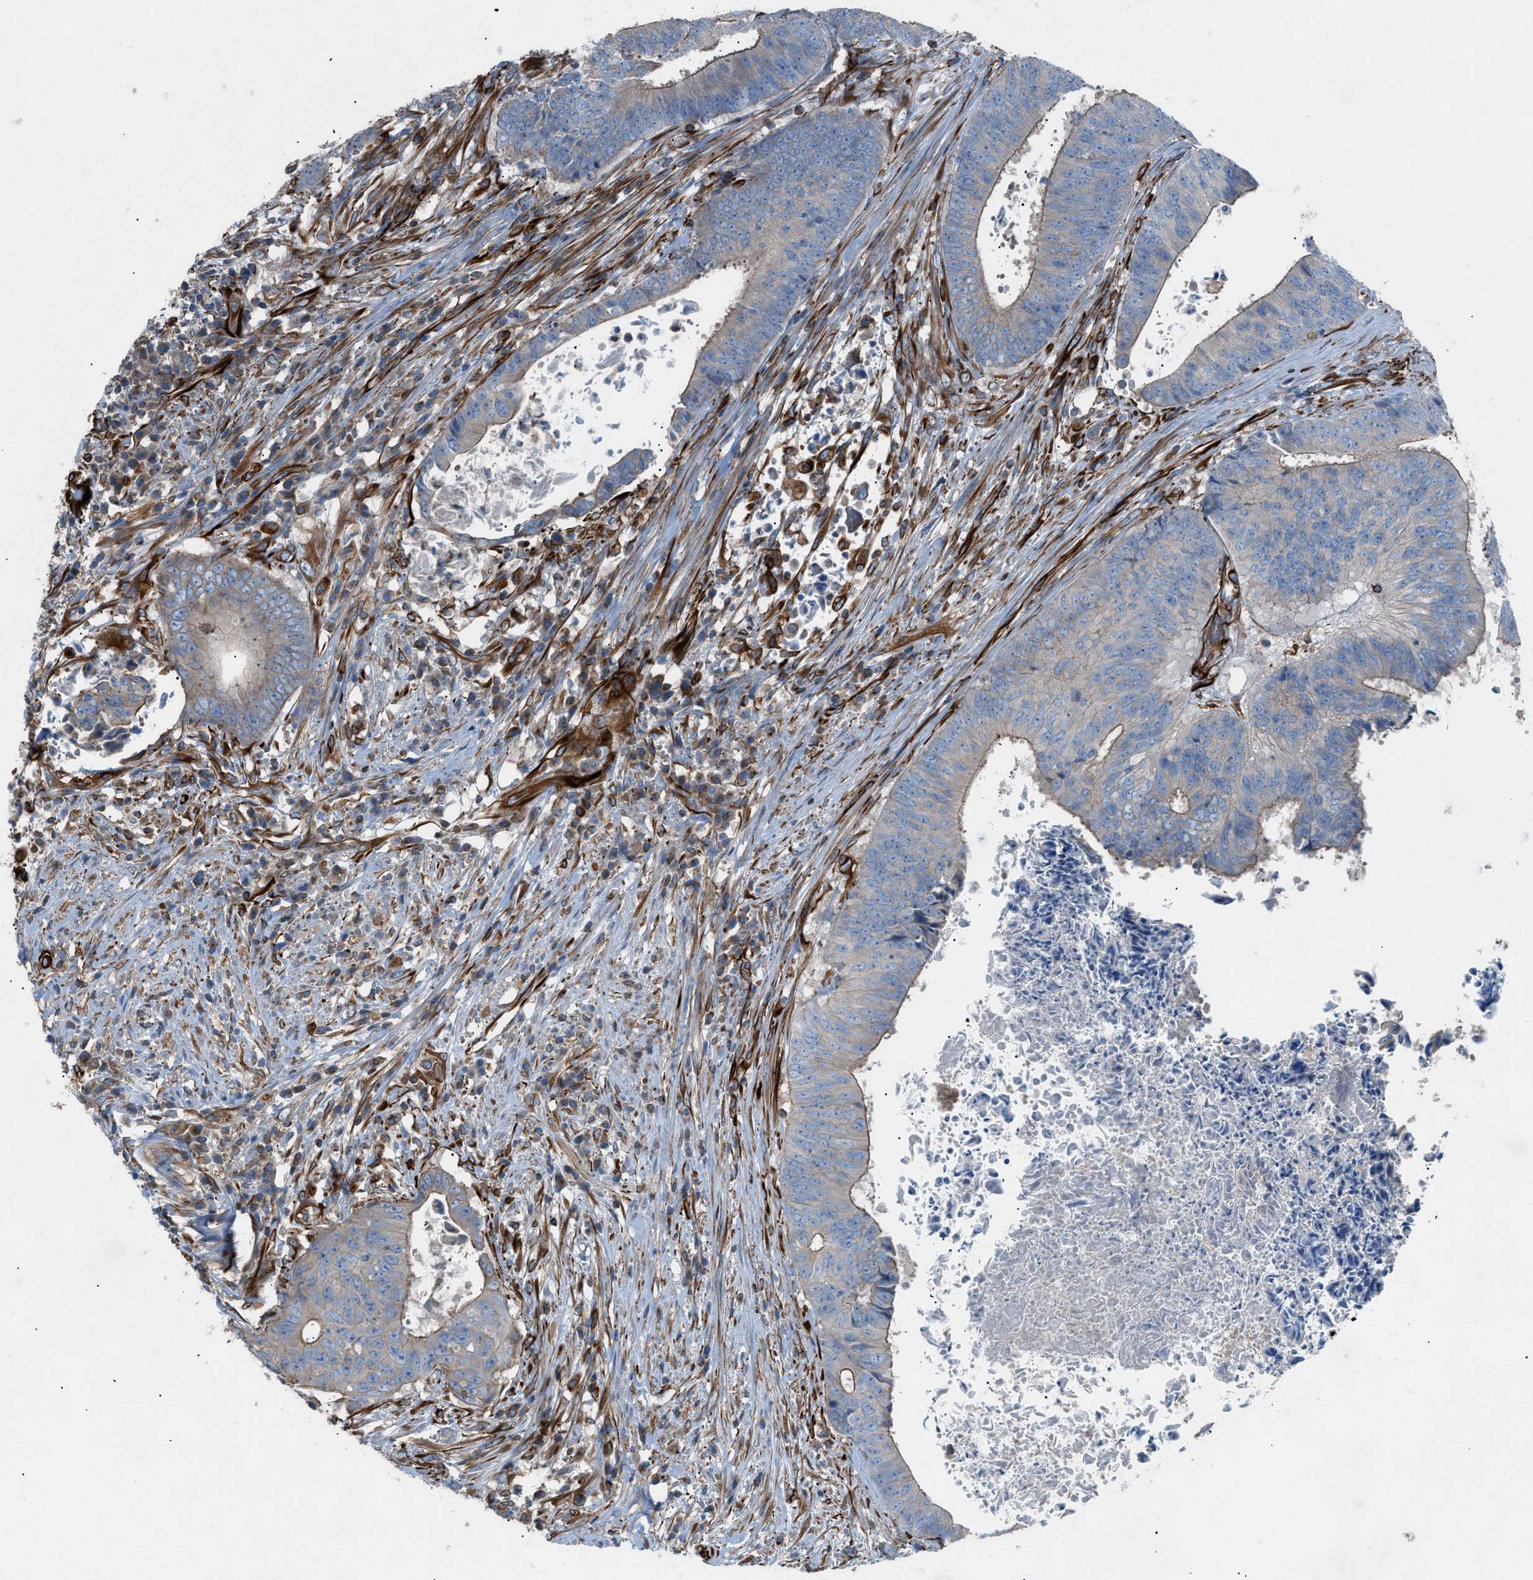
{"staining": {"intensity": "weak", "quantity": ">75%", "location": "cytoplasmic/membranous"}, "tissue": "colorectal cancer", "cell_type": "Tumor cells", "image_type": "cancer", "snomed": [{"axis": "morphology", "description": "Adenocarcinoma, NOS"}, {"axis": "topography", "description": "Rectum"}], "caption": "Immunohistochemical staining of human colorectal adenocarcinoma exhibits weak cytoplasmic/membranous protein staining in approximately >75% of tumor cells. (Stains: DAB (3,3'-diaminobenzidine) in brown, nuclei in blue, Microscopy: brightfield microscopy at high magnification).", "gene": "CABP7", "patient": {"sex": "male", "age": 72}}